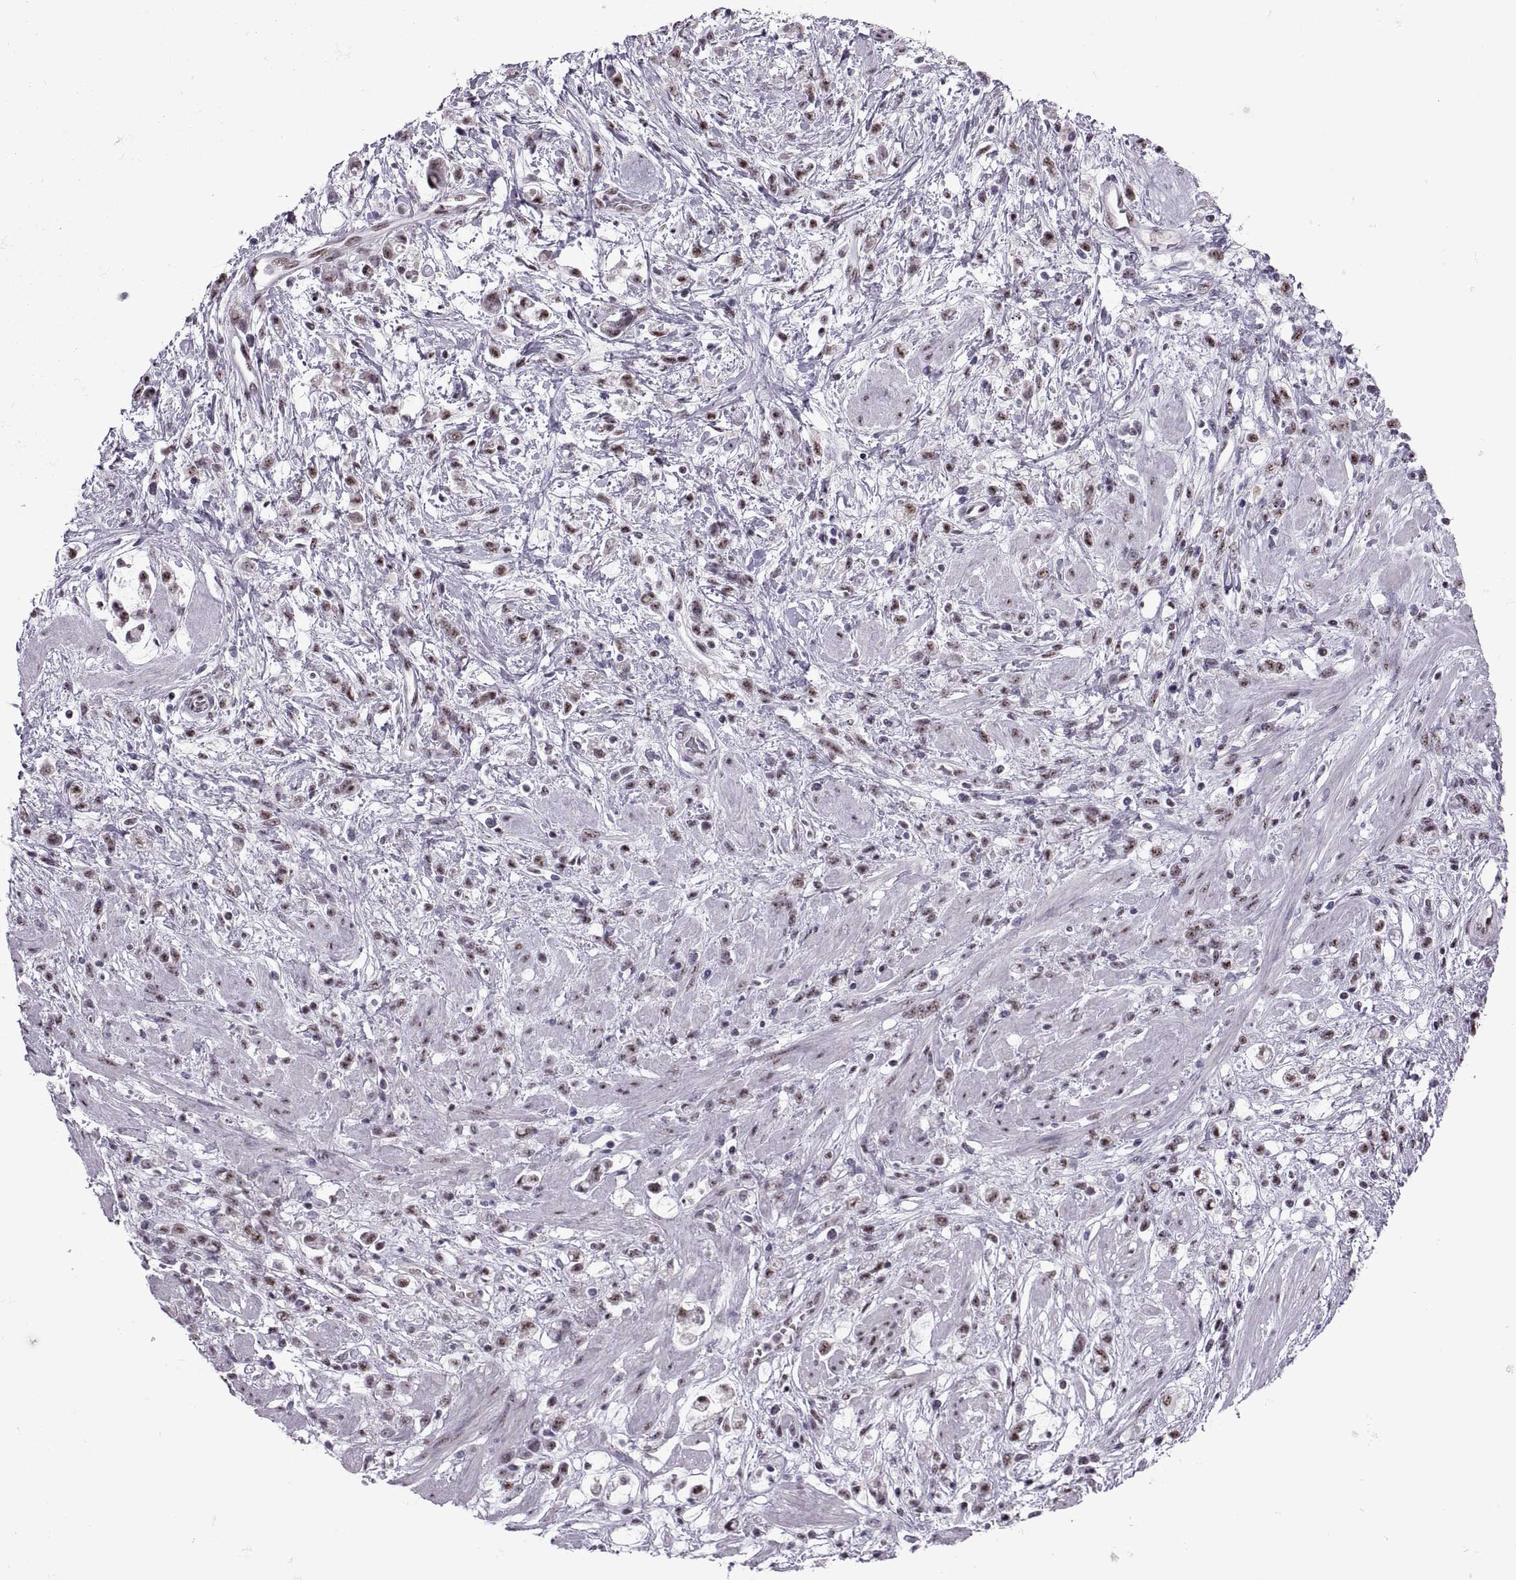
{"staining": {"intensity": "weak", "quantity": ">75%", "location": "nuclear"}, "tissue": "stomach cancer", "cell_type": "Tumor cells", "image_type": "cancer", "snomed": [{"axis": "morphology", "description": "Adenocarcinoma, NOS"}, {"axis": "topography", "description": "Stomach"}], "caption": "Immunohistochemistry of stomach cancer exhibits low levels of weak nuclear positivity in about >75% of tumor cells.", "gene": "MAGEA4", "patient": {"sex": "female", "age": 60}}